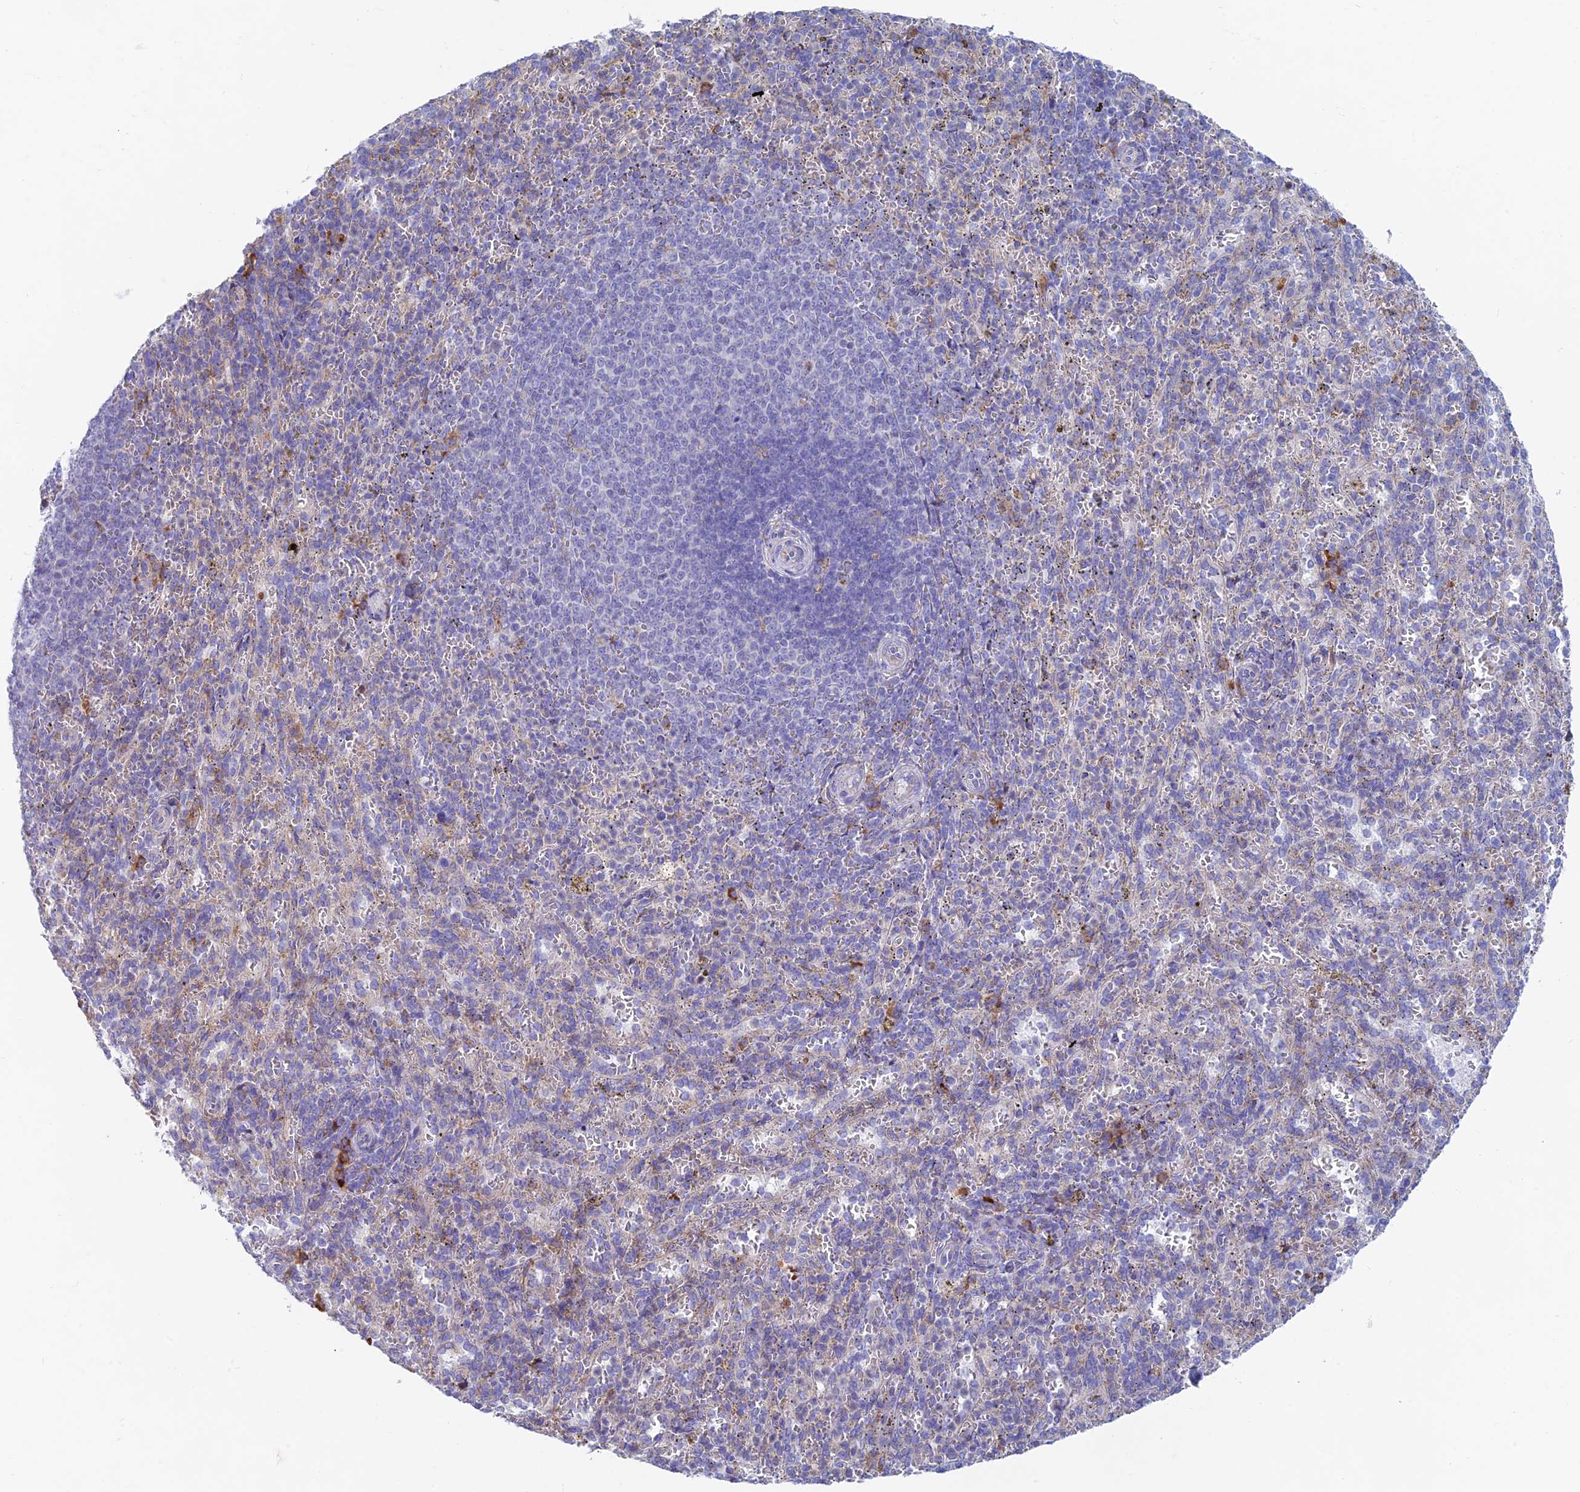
{"staining": {"intensity": "moderate", "quantity": "<25%", "location": "cytoplasmic/membranous"}, "tissue": "spleen", "cell_type": "Cells in red pulp", "image_type": "normal", "snomed": [{"axis": "morphology", "description": "Normal tissue, NOS"}, {"axis": "topography", "description": "Spleen"}], "caption": "Protein expression analysis of benign spleen demonstrates moderate cytoplasmic/membranous expression in approximately <25% of cells in red pulp.", "gene": "WDR35", "patient": {"sex": "female", "age": 21}}